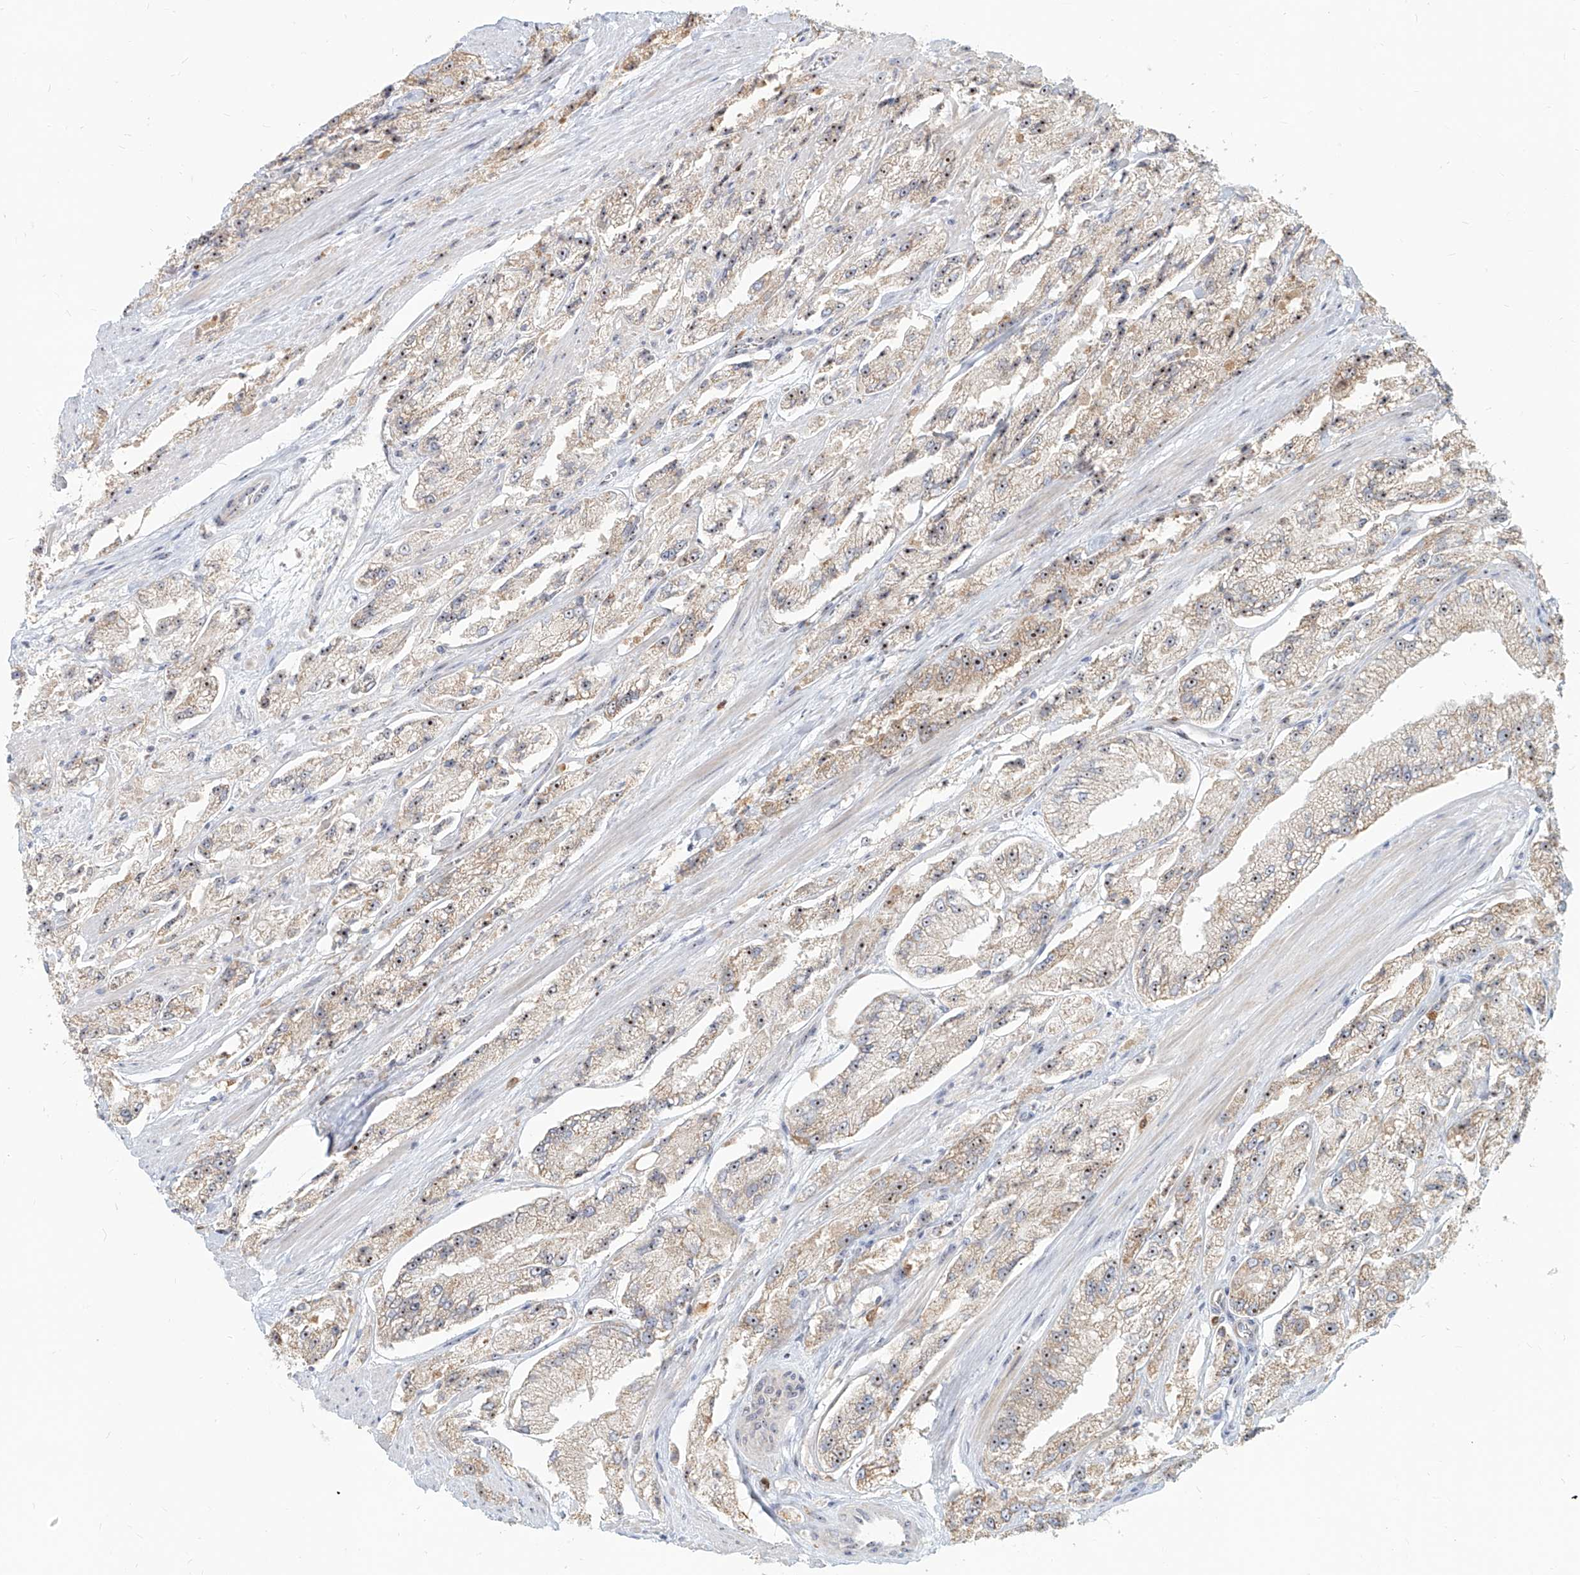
{"staining": {"intensity": "moderate", "quantity": "25%-75%", "location": "cytoplasmic/membranous"}, "tissue": "prostate cancer", "cell_type": "Tumor cells", "image_type": "cancer", "snomed": [{"axis": "morphology", "description": "Adenocarcinoma, High grade"}, {"axis": "topography", "description": "Prostate"}], "caption": "Protein positivity by immunohistochemistry (IHC) exhibits moderate cytoplasmic/membranous expression in approximately 25%-75% of tumor cells in prostate cancer. The staining was performed using DAB, with brown indicating positive protein expression. Nuclei are stained blue with hematoxylin.", "gene": "BYSL", "patient": {"sex": "male", "age": 58}}